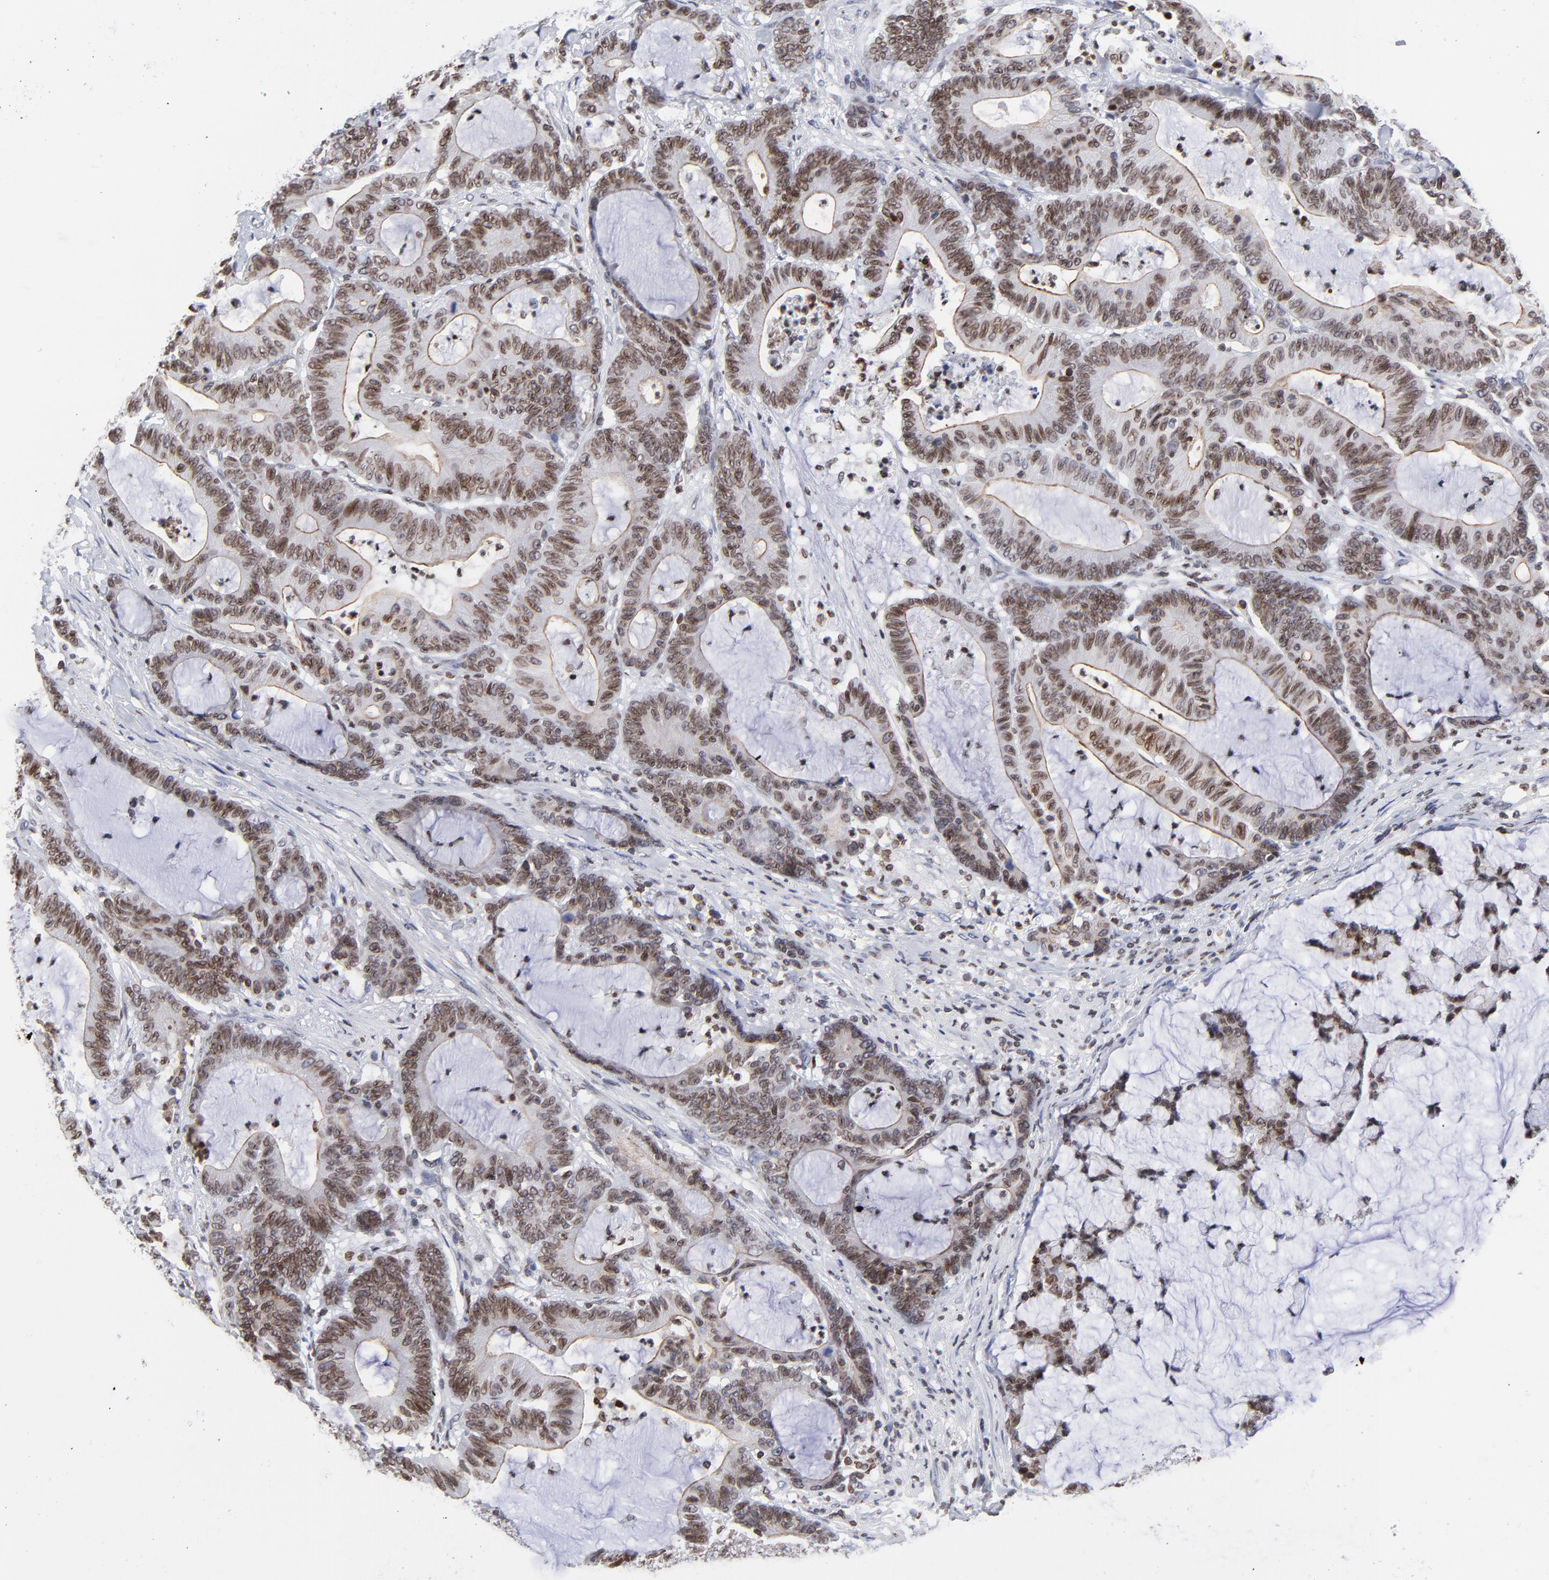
{"staining": {"intensity": "moderate", "quantity": ">75%", "location": "cytoplasmic/membranous,nuclear"}, "tissue": "colorectal cancer", "cell_type": "Tumor cells", "image_type": "cancer", "snomed": [{"axis": "morphology", "description": "Adenocarcinoma, NOS"}, {"axis": "topography", "description": "Colon"}], "caption": "A photomicrograph showing moderate cytoplasmic/membranous and nuclear expression in about >75% of tumor cells in colorectal cancer (adenocarcinoma), as visualized by brown immunohistochemical staining.", "gene": "THAP7", "patient": {"sex": "female", "age": 84}}